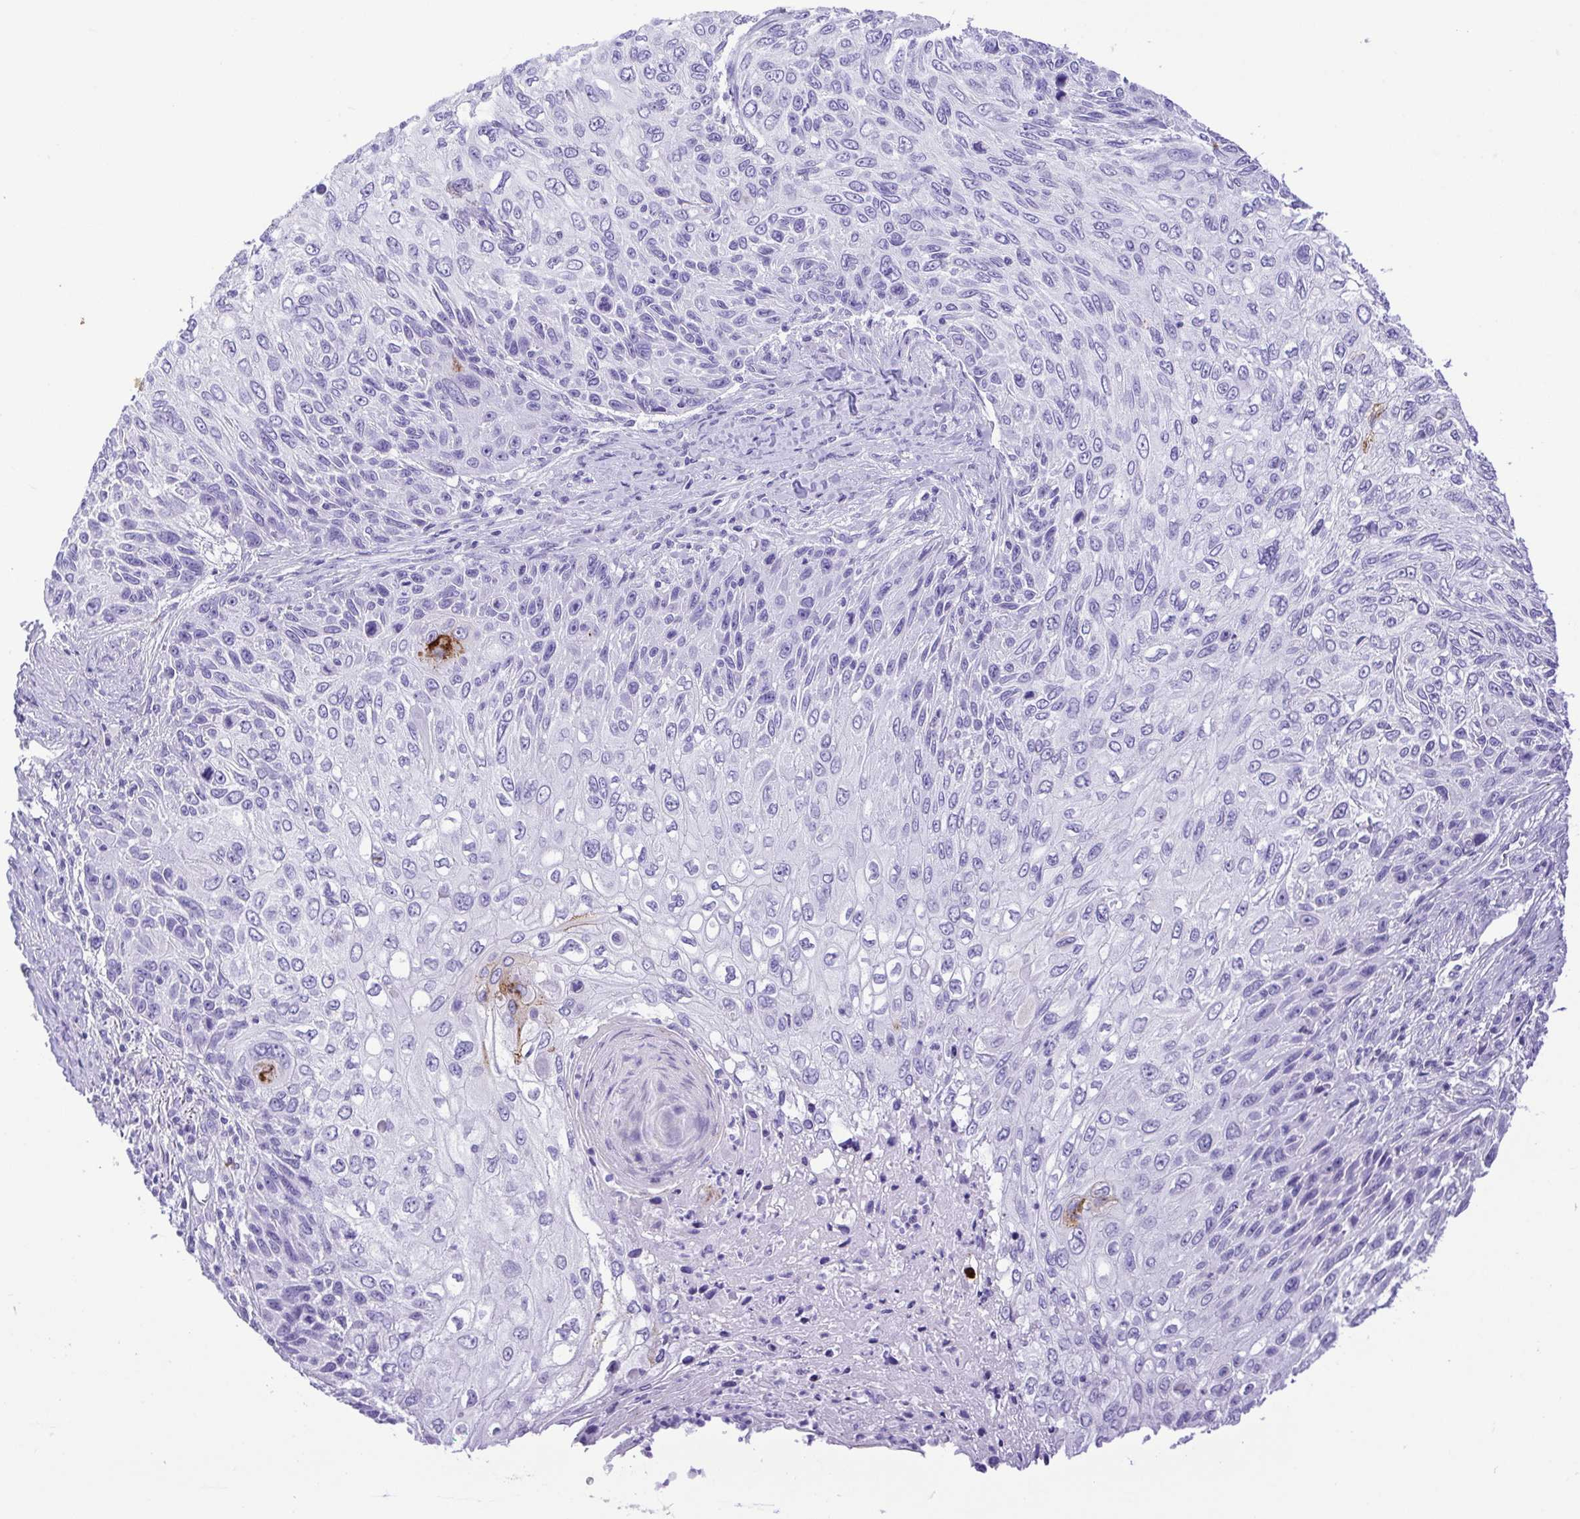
{"staining": {"intensity": "strong", "quantity": "<25%", "location": "cytoplasmic/membranous"}, "tissue": "skin cancer", "cell_type": "Tumor cells", "image_type": "cancer", "snomed": [{"axis": "morphology", "description": "Squamous cell carcinoma, NOS"}, {"axis": "topography", "description": "Skin"}], "caption": "DAB (3,3'-diaminobenzidine) immunohistochemical staining of human skin squamous cell carcinoma demonstrates strong cytoplasmic/membranous protein expression in about <25% of tumor cells.", "gene": "CDSN", "patient": {"sex": "male", "age": 92}}